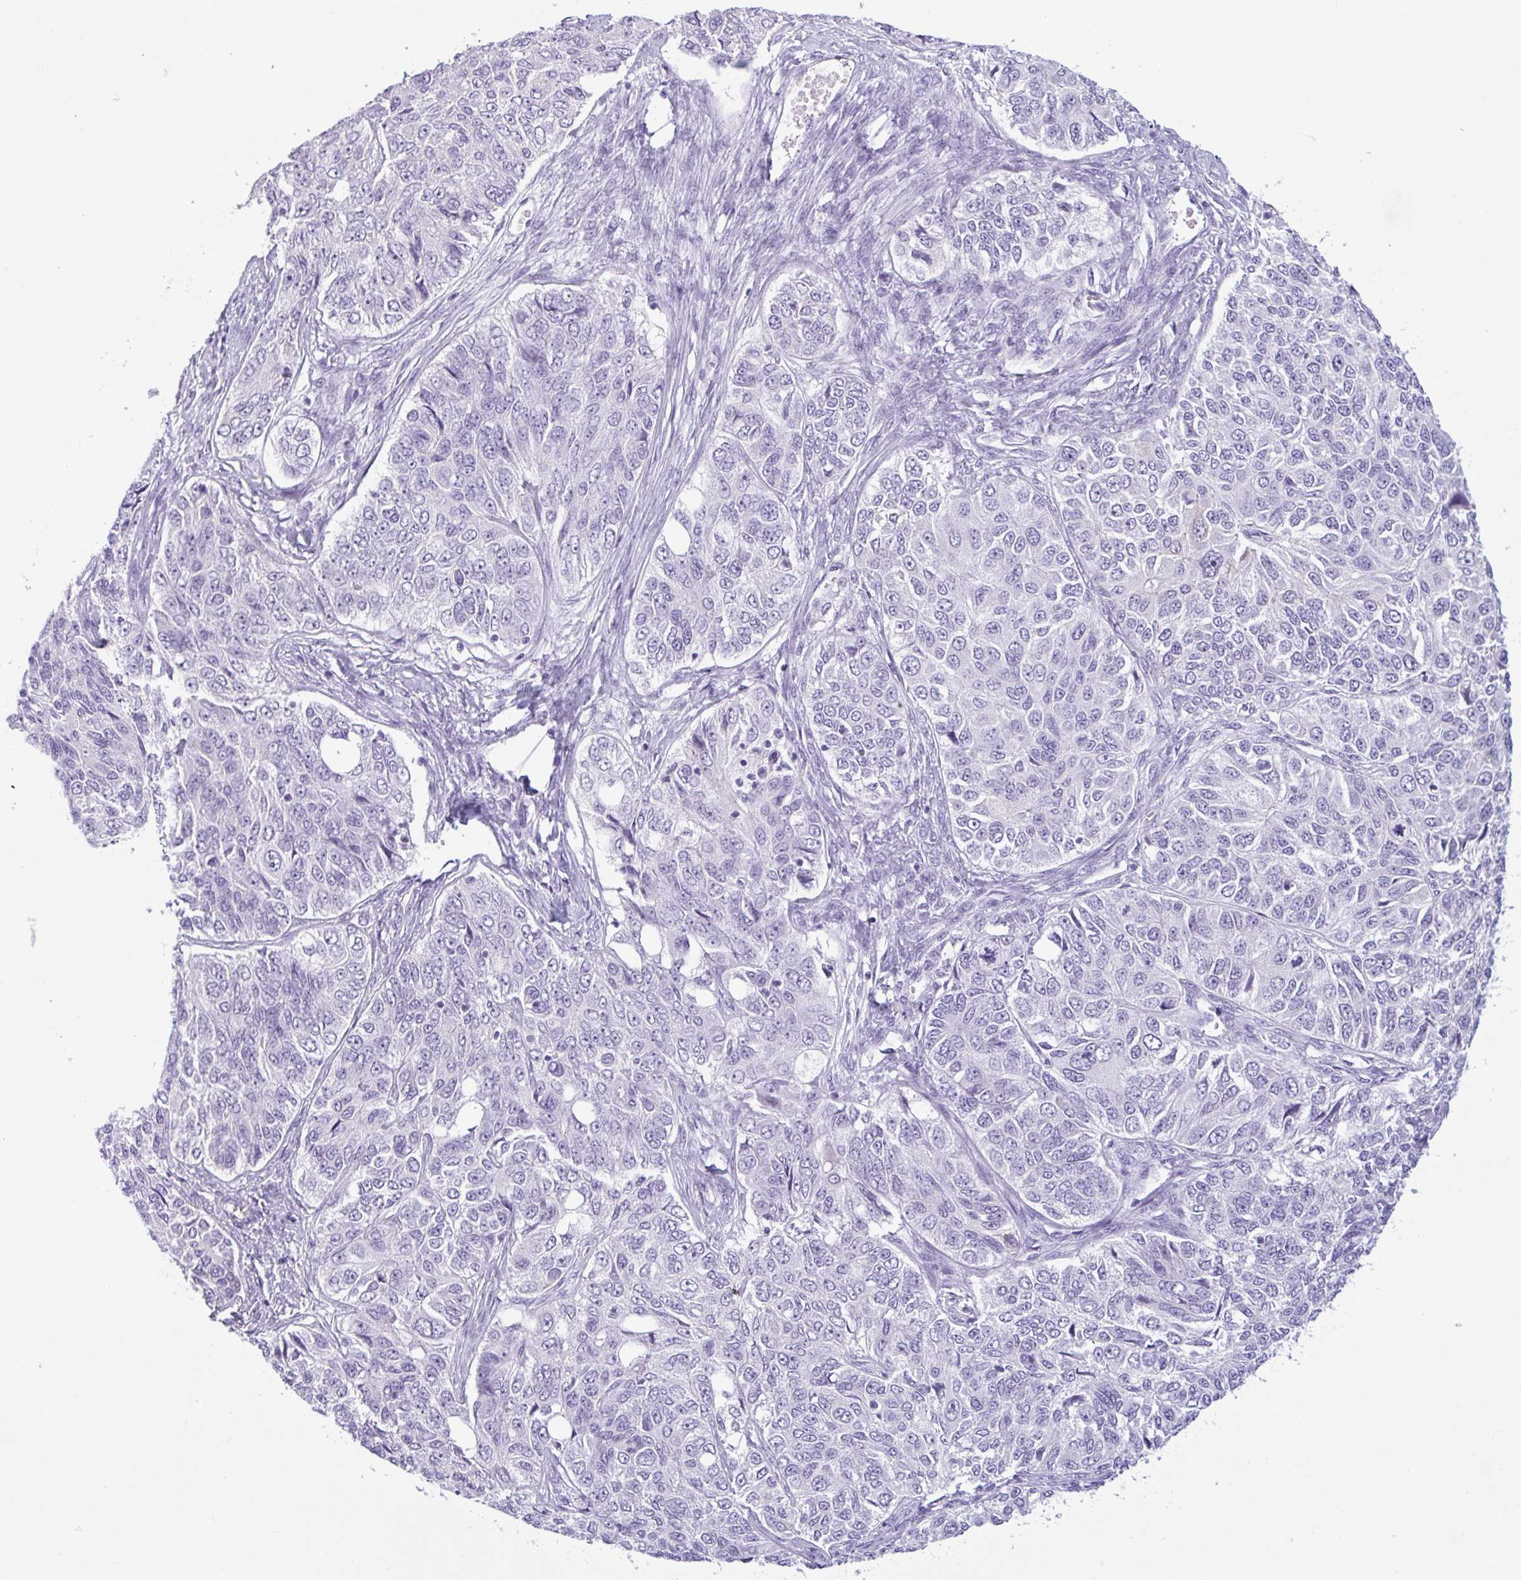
{"staining": {"intensity": "negative", "quantity": "none", "location": "none"}, "tissue": "ovarian cancer", "cell_type": "Tumor cells", "image_type": "cancer", "snomed": [{"axis": "morphology", "description": "Carcinoma, endometroid"}, {"axis": "topography", "description": "Ovary"}], "caption": "The micrograph reveals no significant staining in tumor cells of ovarian cancer (endometroid carcinoma).", "gene": "CTSE", "patient": {"sex": "female", "age": 51}}